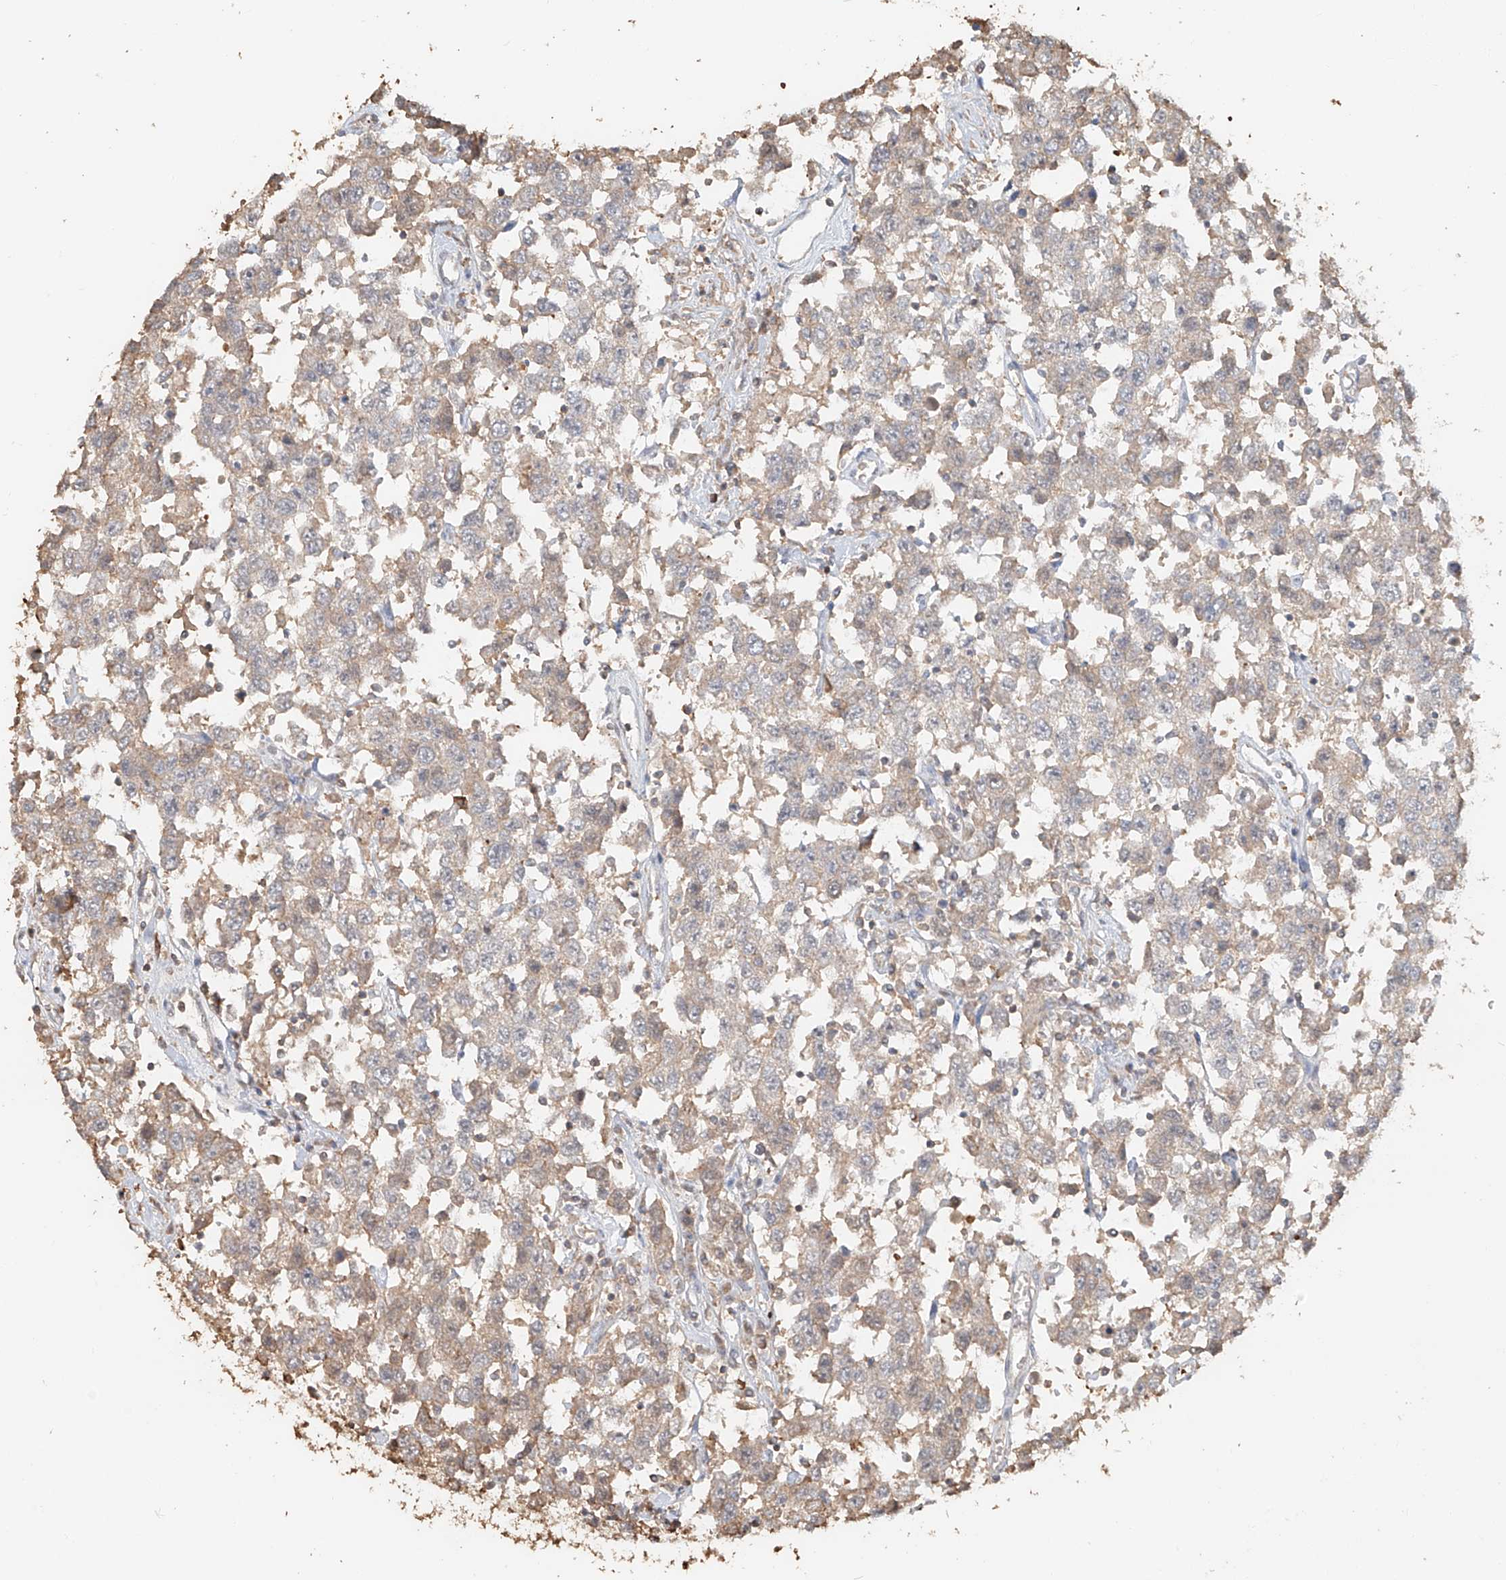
{"staining": {"intensity": "weak", "quantity": "<25%", "location": "cytoplasmic/membranous"}, "tissue": "testis cancer", "cell_type": "Tumor cells", "image_type": "cancer", "snomed": [{"axis": "morphology", "description": "Seminoma, NOS"}, {"axis": "topography", "description": "Testis"}], "caption": "The photomicrograph demonstrates no significant positivity in tumor cells of testis seminoma.", "gene": "NPHS1", "patient": {"sex": "male", "age": 41}}